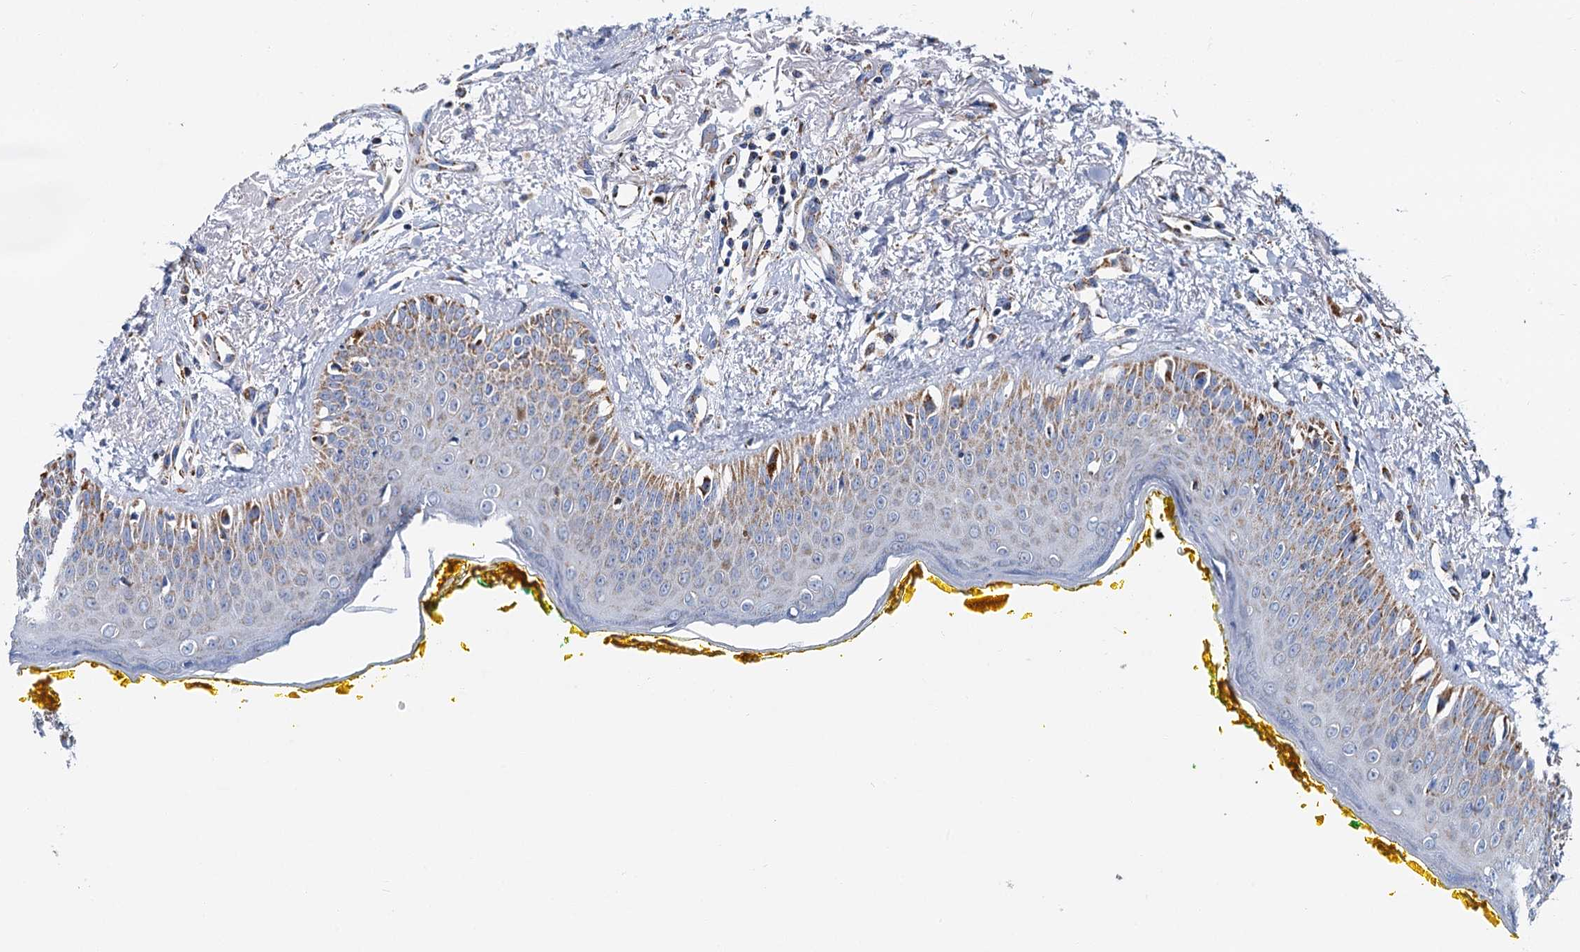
{"staining": {"intensity": "moderate", "quantity": "25%-75%", "location": "cytoplasmic/membranous"}, "tissue": "oral mucosa", "cell_type": "Squamous epithelial cells", "image_type": "normal", "snomed": [{"axis": "morphology", "description": "Normal tissue, NOS"}, {"axis": "topography", "description": "Oral tissue"}], "caption": "Immunohistochemistry (DAB) staining of normal oral mucosa exhibits moderate cytoplasmic/membranous protein positivity in approximately 25%-75% of squamous epithelial cells.", "gene": "CCP110", "patient": {"sex": "female", "age": 70}}